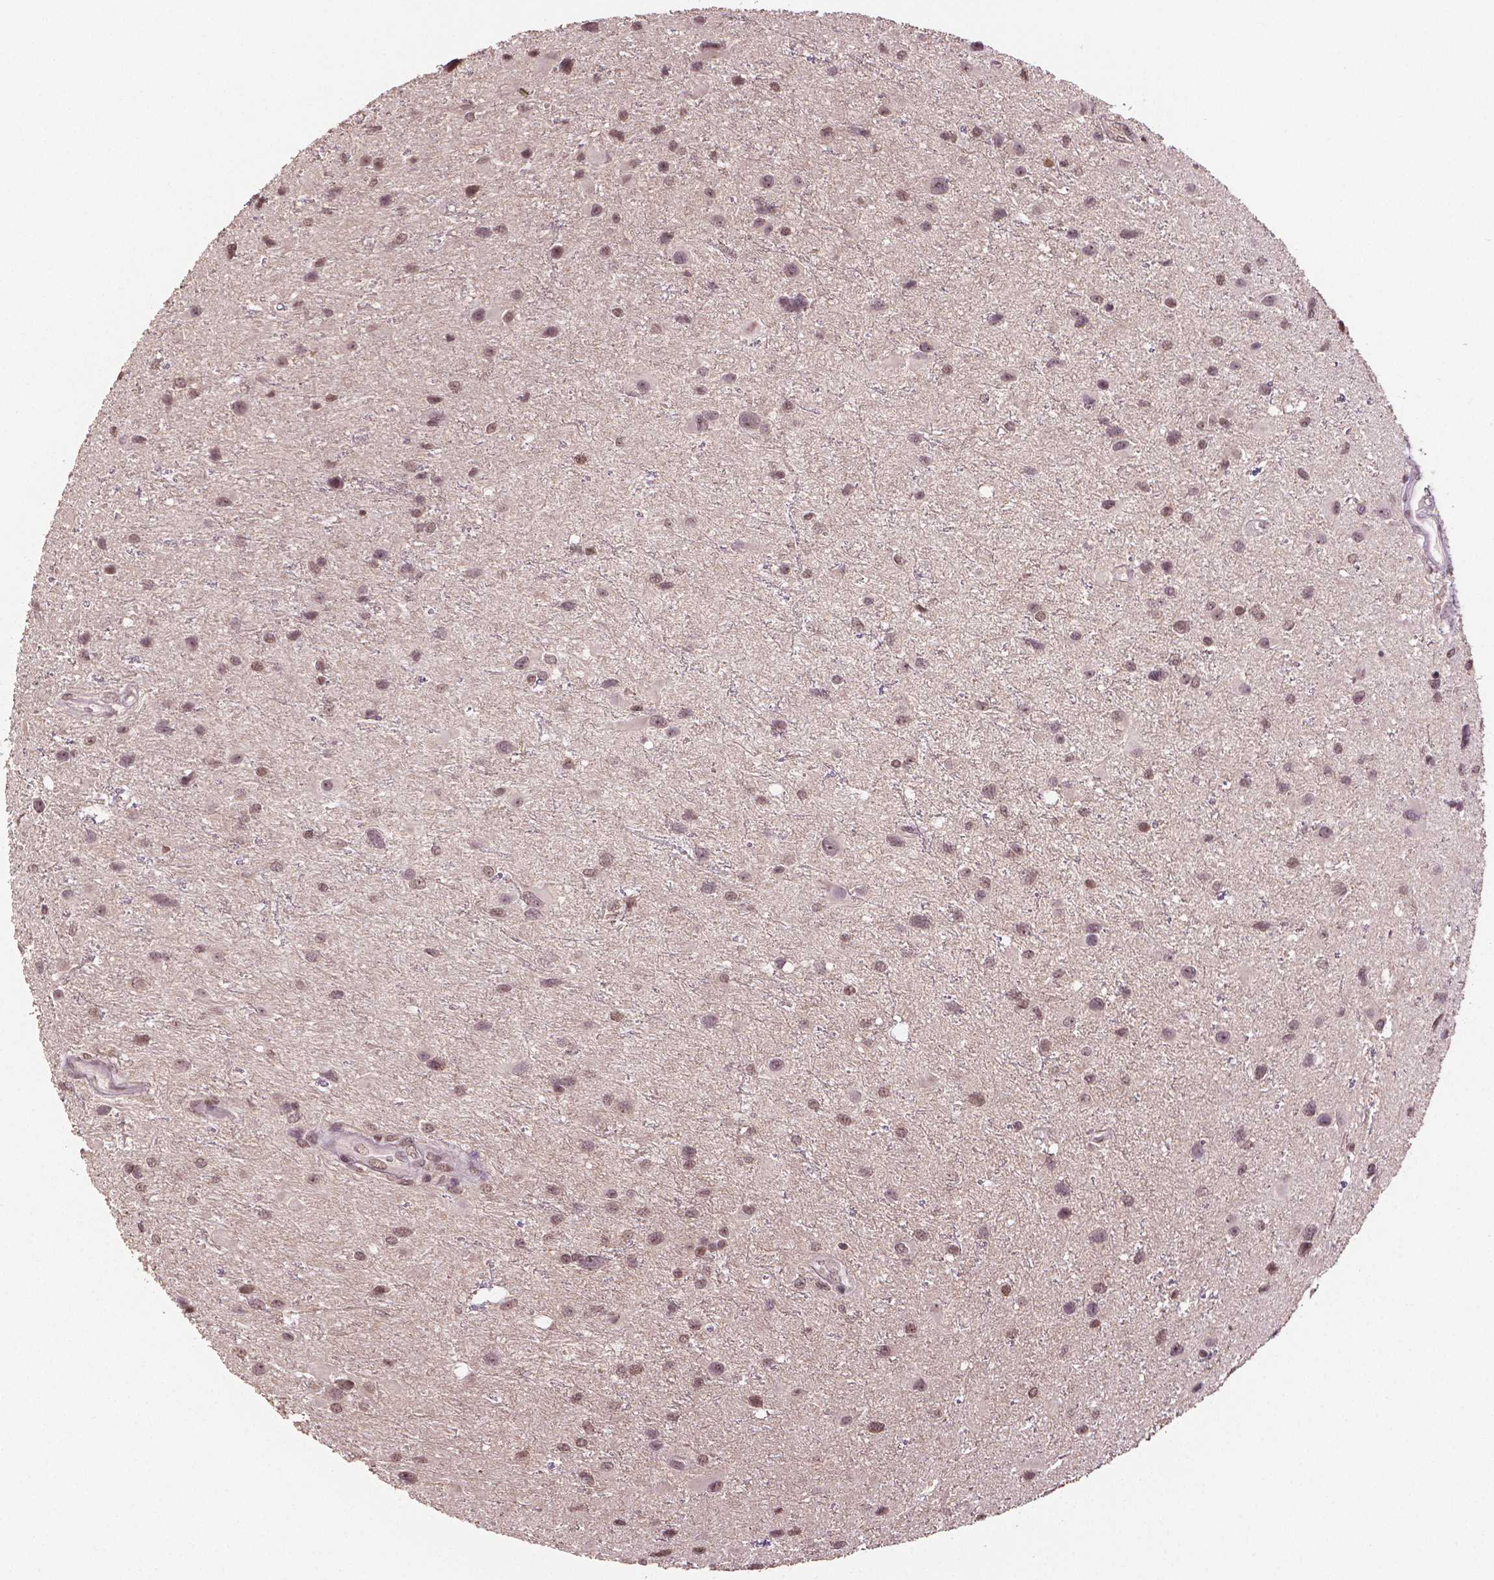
{"staining": {"intensity": "moderate", "quantity": ">75%", "location": "nuclear"}, "tissue": "glioma", "cell_type": "Tumor cells", "image_type": "cancer", "snomed": [{"axis": "morphology", "description": "Glioma, malignant, Low grade"}, {"axis": "topography", "description": "Brain"}], "caption": "DAB immunohistochemical staining of human glioma demonstrates moderate nuclear protein staining in about >75% of tumor cells. Nuclei are stained in blue.", "gene": "DEK", "patient": {"sex": "female", "age": 32}}